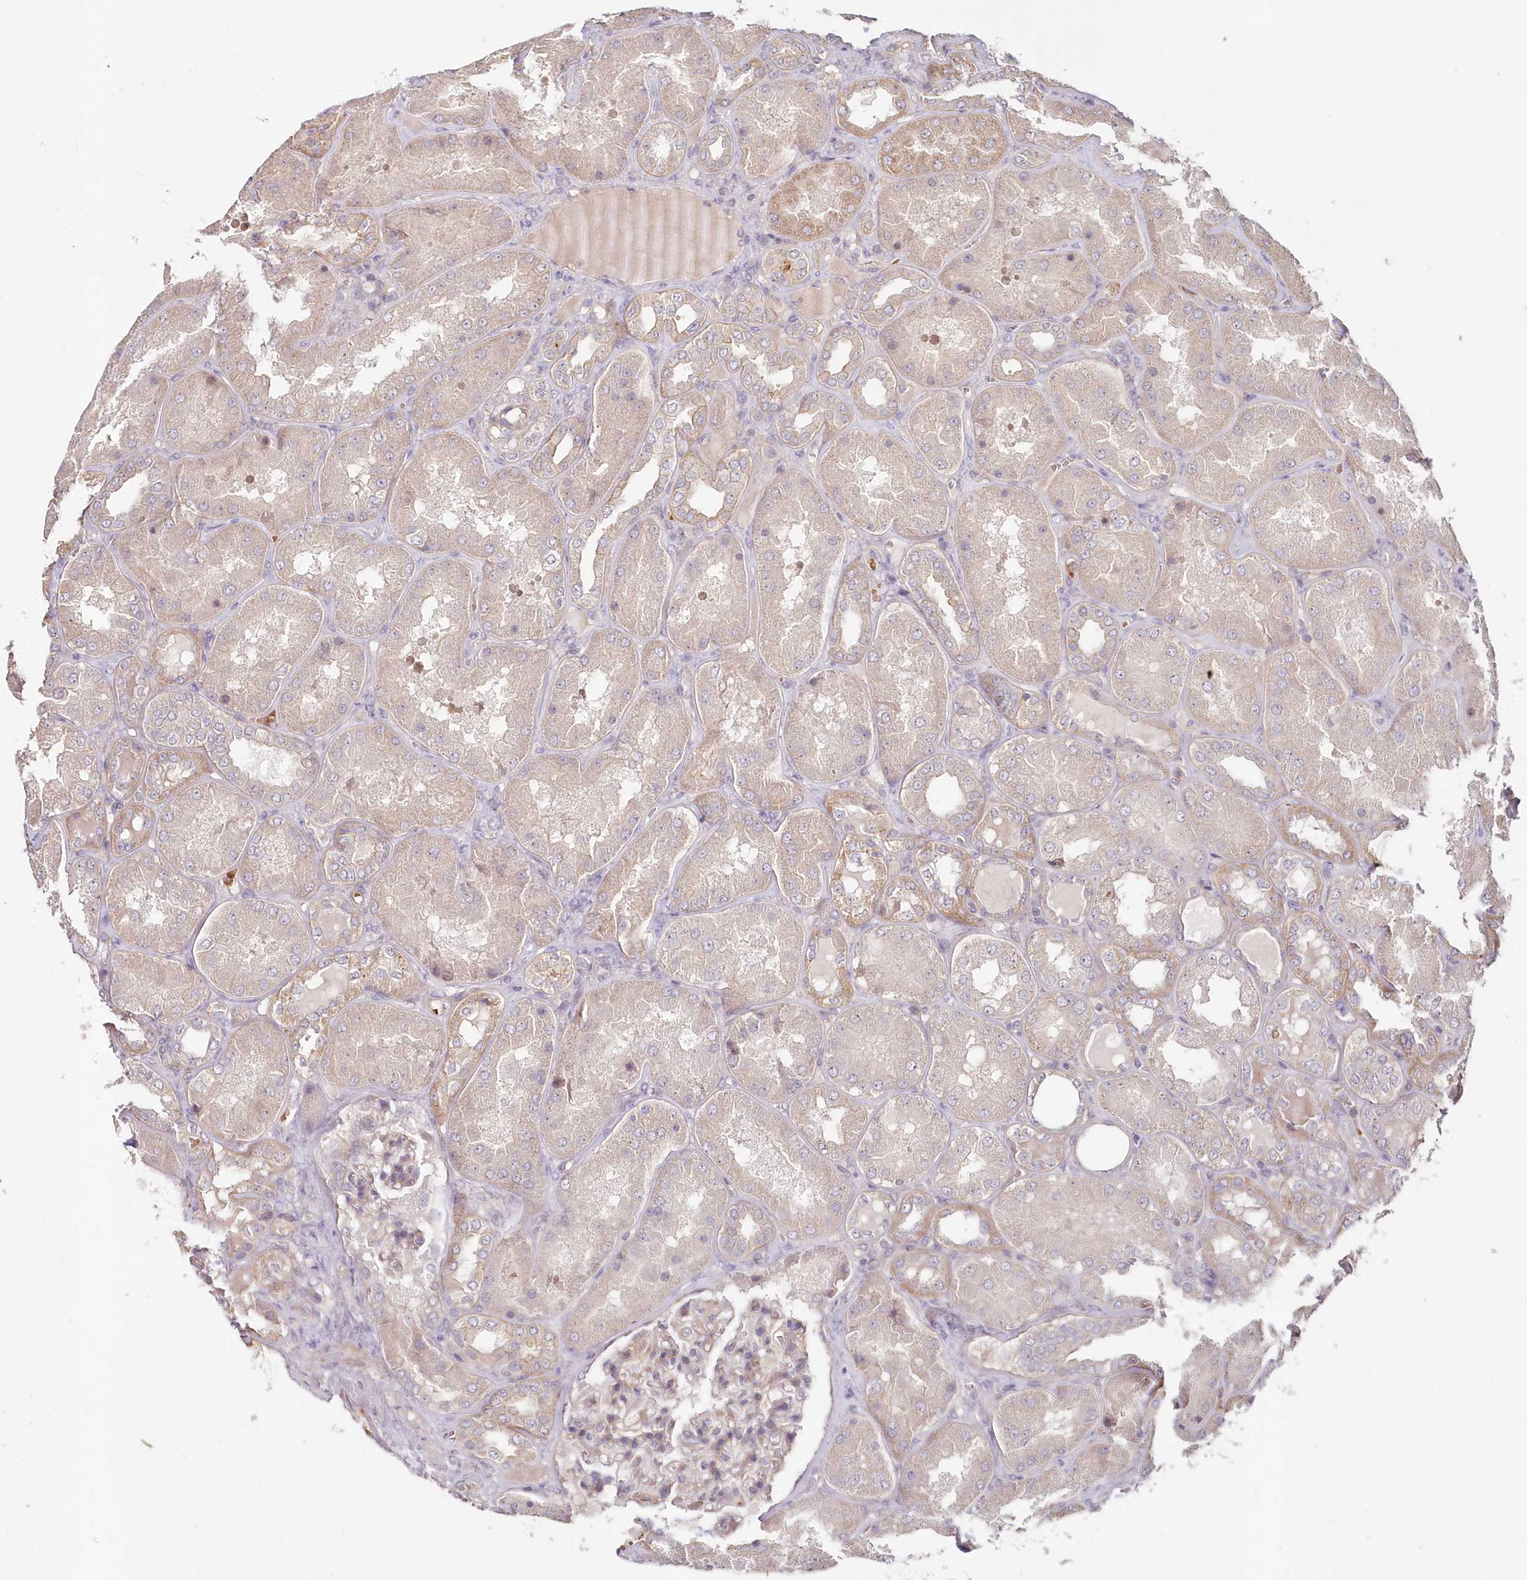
{"staining": {"intensity": "moderate", "quantity": "25%-75%", "location": "cytoplasmic/membranous"}, "tissue": "kidney", "cell_type": "Cells in glomeruli", "image_type": "normal", "snomed": [{"axis": "morphology", "description": "Normal tissue, NOS"}, {"axis": "topography", "description": "Kidney"}], "caption": "A micrograph of human kidney stained for a protein displays moderate cytoplasmic/membranous brown staining in cells in glomeruli.", "gene": "HYCC2", "patient": {"sex": "female", "age": 56}}